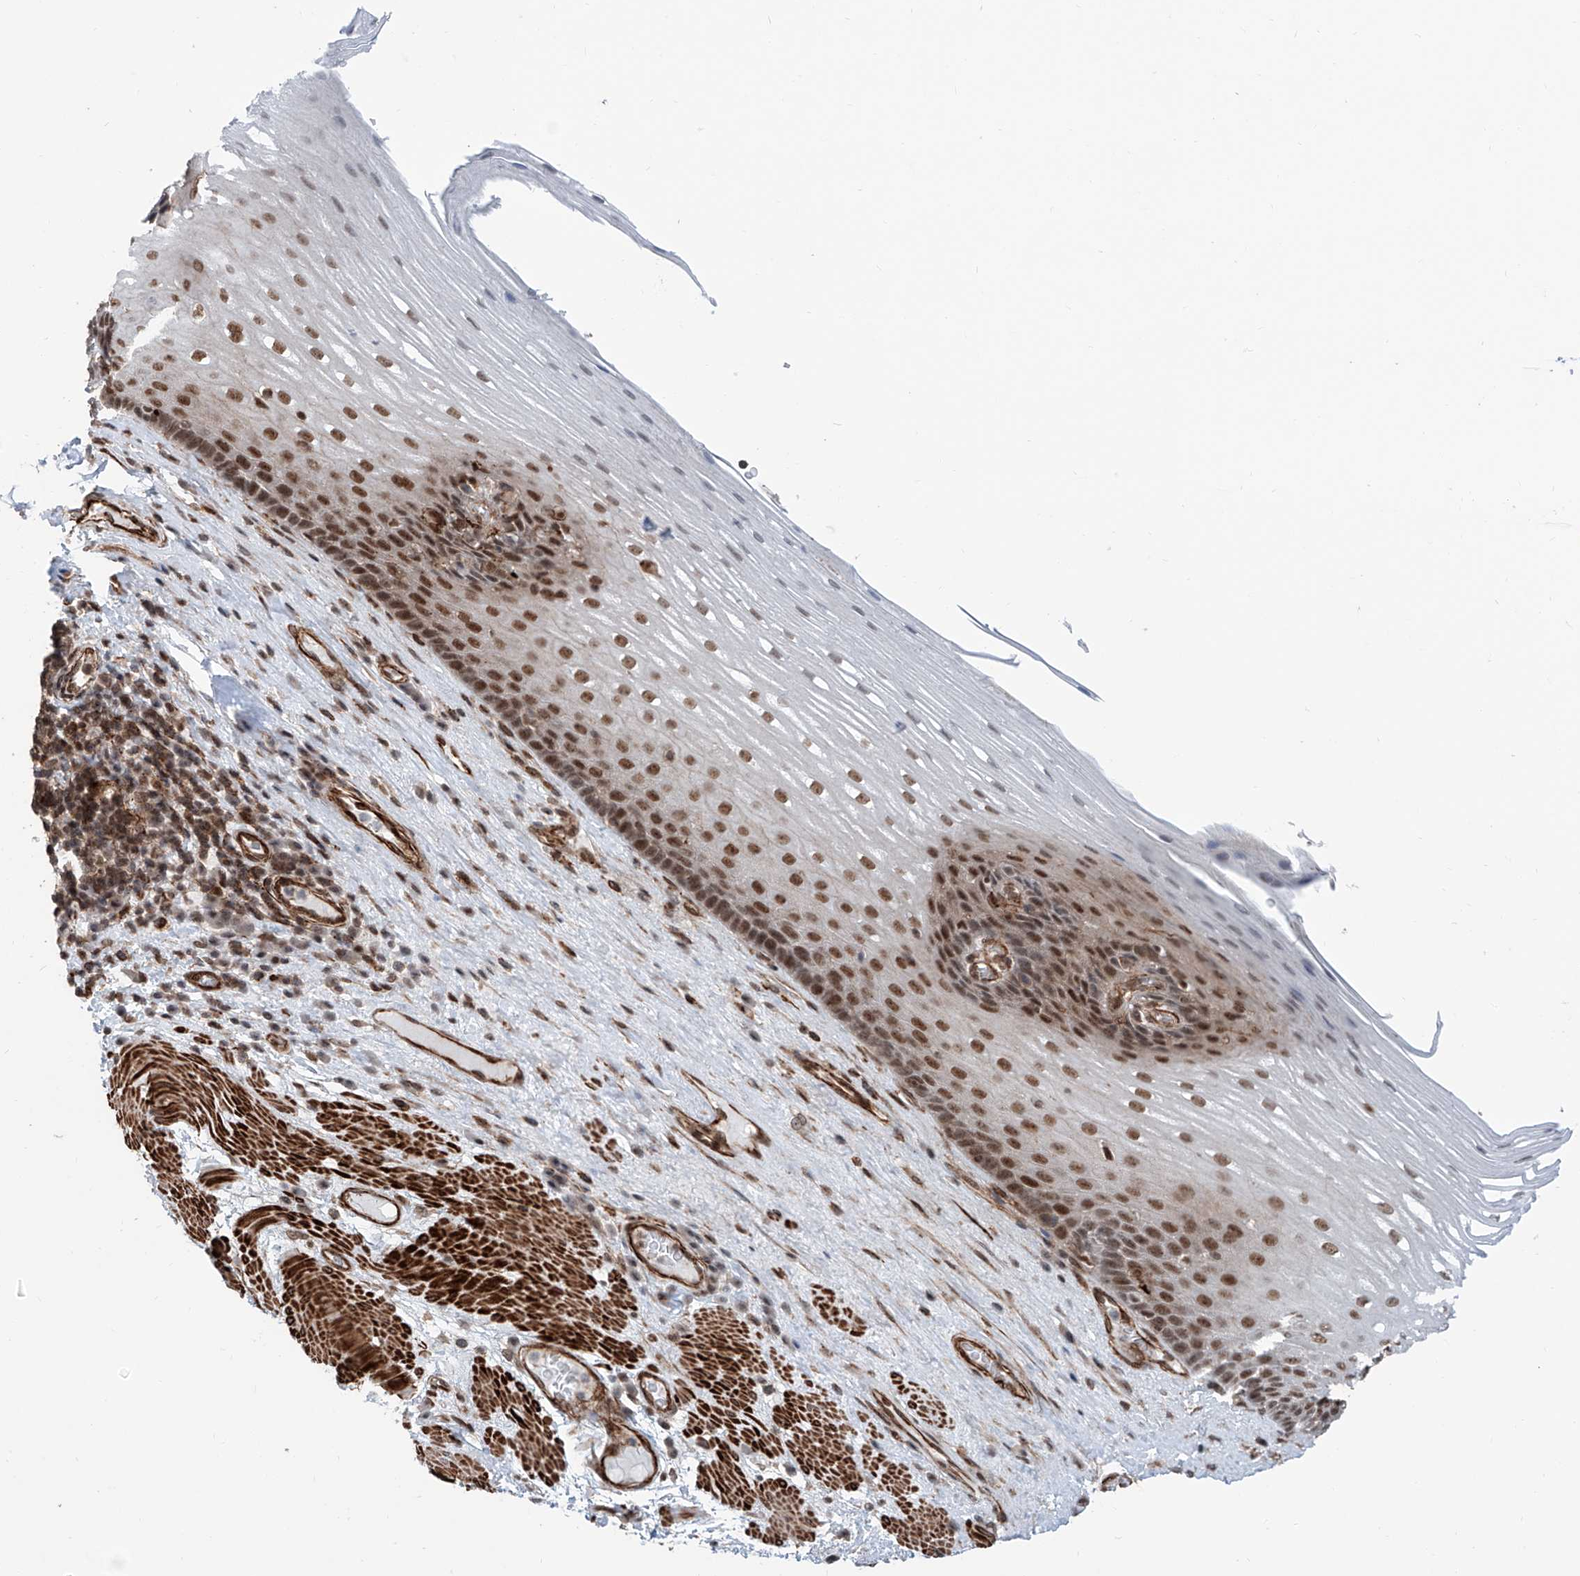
{"staining": {"intensity": "moderate", "quantity": ">75%", "location": "nuclear"}, "tissue": "esophagus", "cell_type": "Squamous epithelial cells", "image_type": "normal", "snomed": [{"axis": "morphology", "description": "Normal tissue, NOS"}, {"axis": "topography", "description": "Esophagus"}], "caption": "High-power microscopy captured an IHC photomicrograph of unremarkable esophagus, revealing moderate nuclear positivity in approximately >75% of squamous epithelial cells. The staining is performed using DAB brown chromogen to label protein expression. The nuclei are counter-stained blue using hematoxylin.", "gene": "SDE2", "patient": {"sex": "male", "age": 62}}